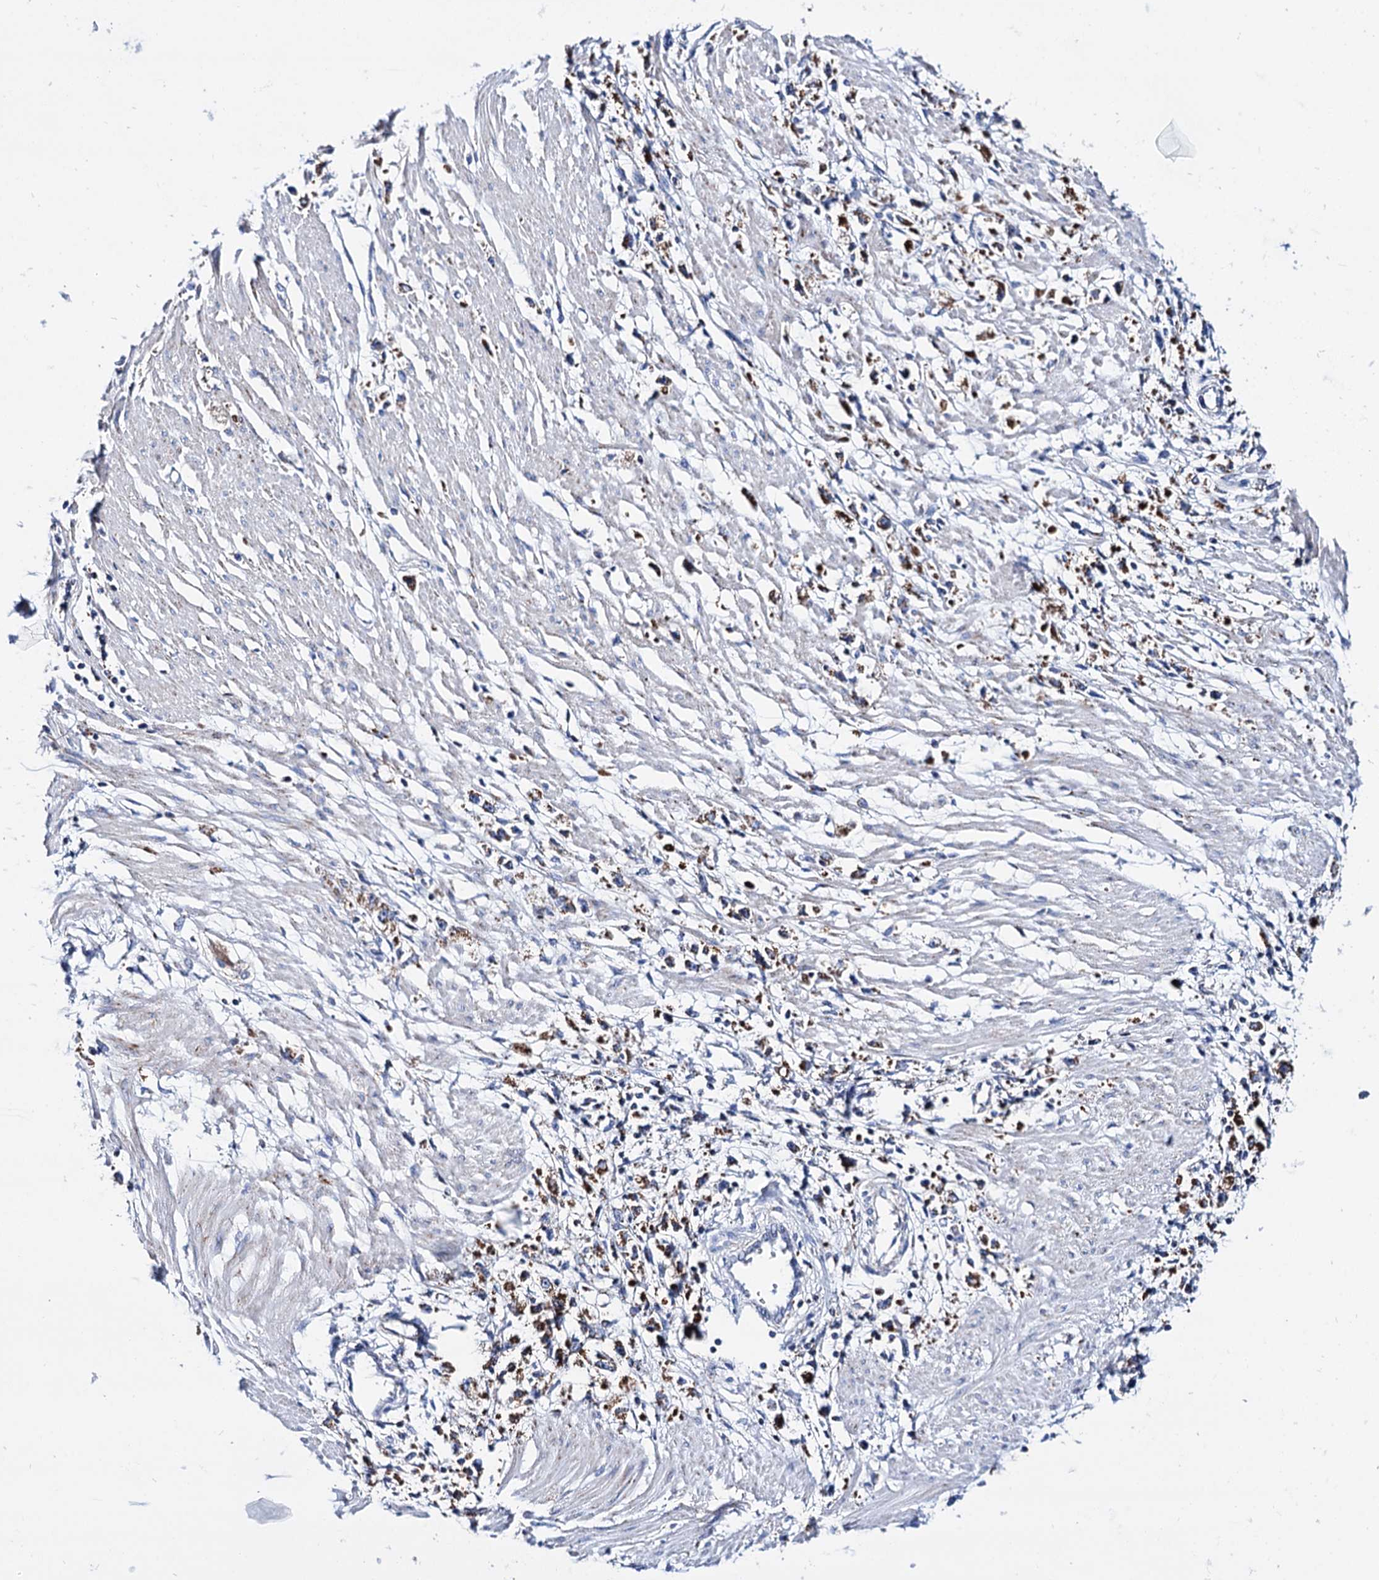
{"staining": {"intensity": "moderate", "quantity": ">75%", "location": "cytoplasmic/membranous"}, "tissue": "stomach cancer", "cell_type": "Tumor cells", "image_type": "cancer", "snomed": [{"axis": "morphology", "description": "Adenocarcinoma, NOS"}, {"axis": "topography", "description": "Stomach"}], "caption": "High-magnification brightfield microscopy of adenocarcinoma (stomach) stained with DAB (3,3'-diaminobenzidine) (brown) and counterstained with hematoxylin (blue). tumor cells exhibit moderate cytoplasmic/membranous positivity is identified in about>75% of cells.", "gene": "UBASH3B", "patient": {"sex": "female", "age": 59}}